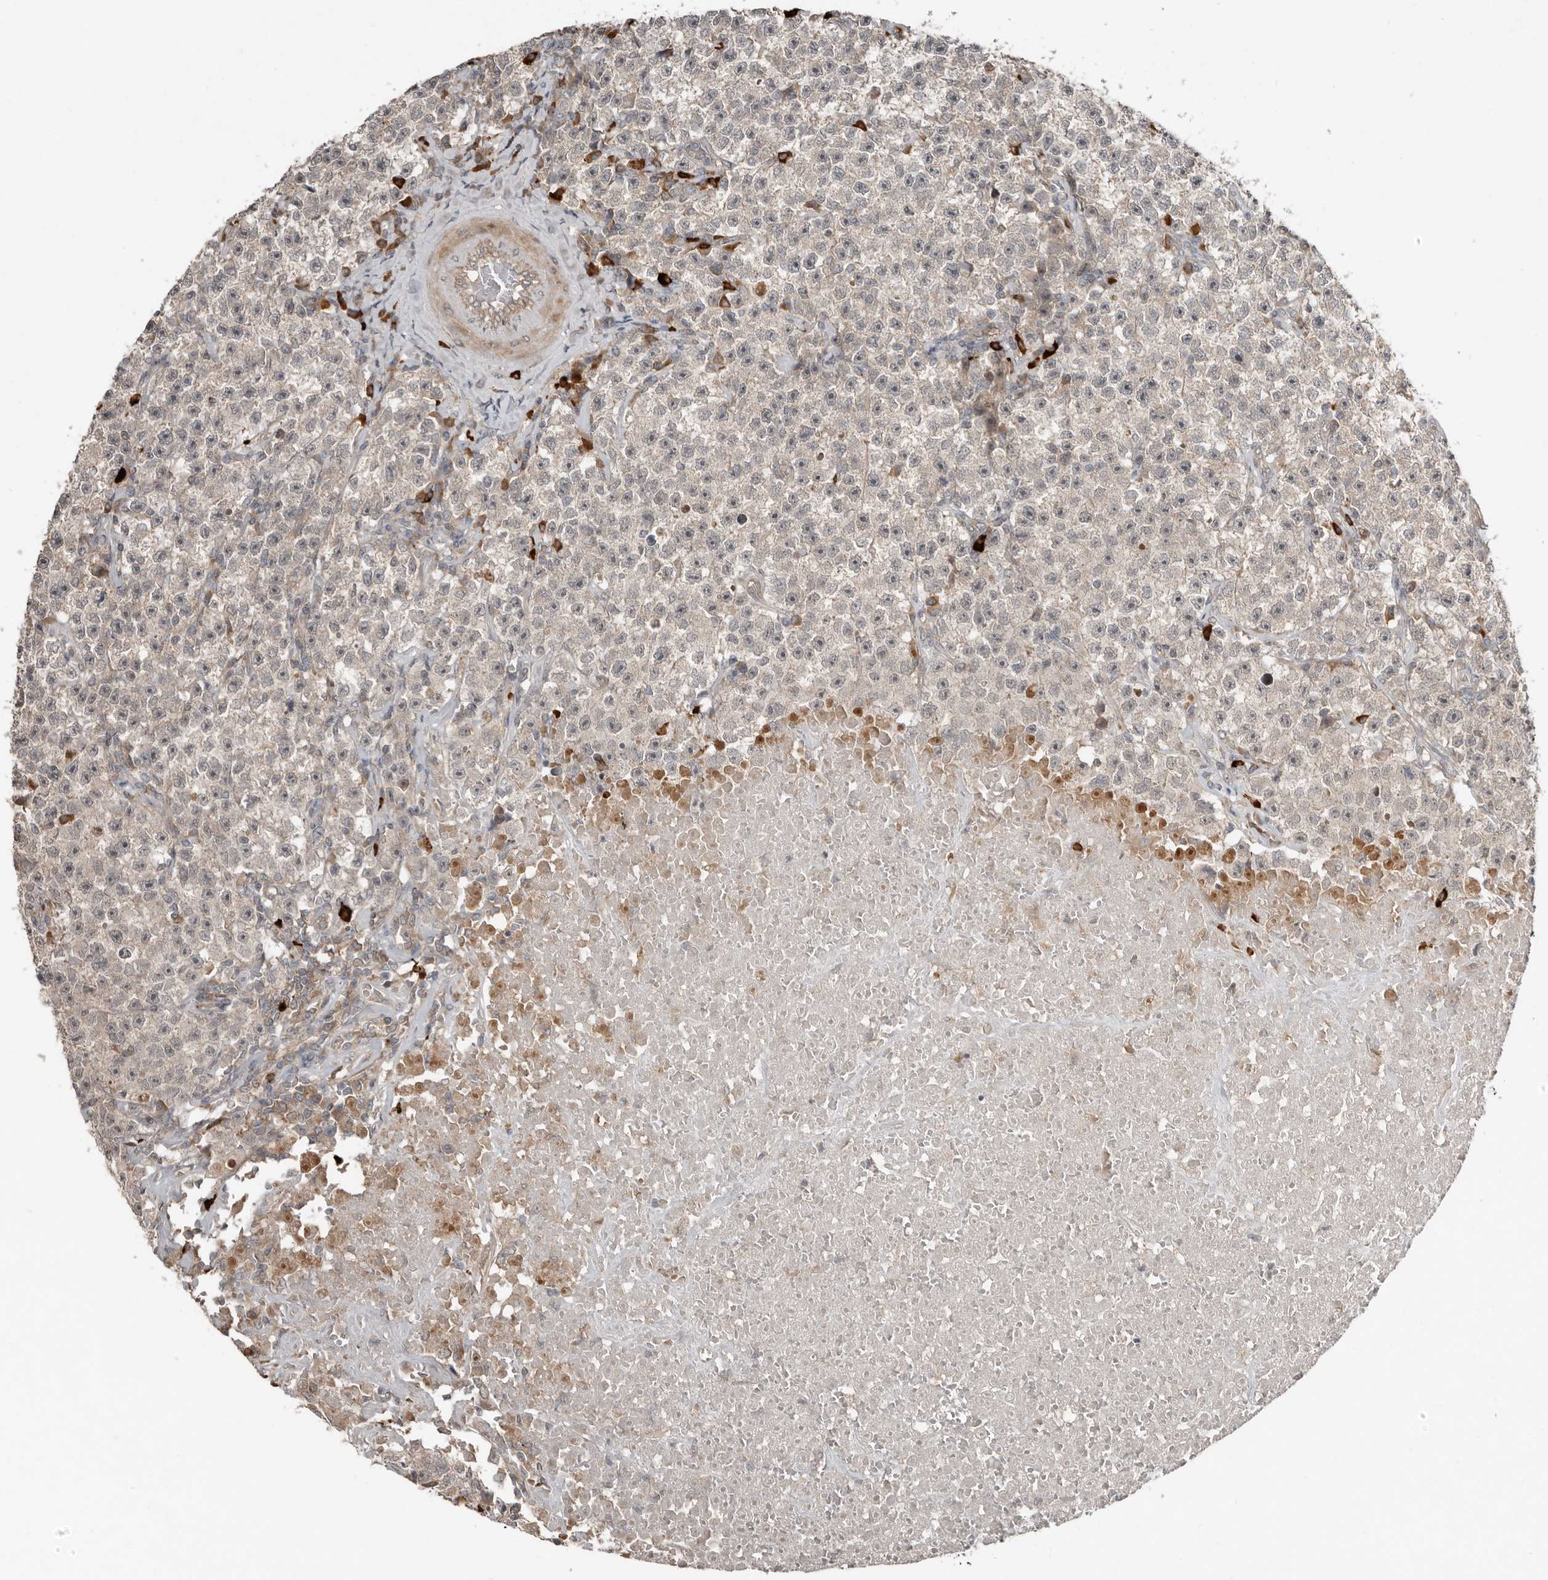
{"staining": {"intensity": "negative", "quantity": "none", "location": "none"}, "tissue": "testis cancer", "cell_type": "Tumor cells", "image_type": "cancer", "snomed": [{"axis": "morphology", "description": "Seminoma, NOS"}, {"axis": "topography", "description": "Testis"}], "caption": "DAB immunohistochemical staining of seminoma (testis) reveals no significant expression in tumor cells.", "gene": "TEAD3", "patient": {"sex": "male", "age": 22}}